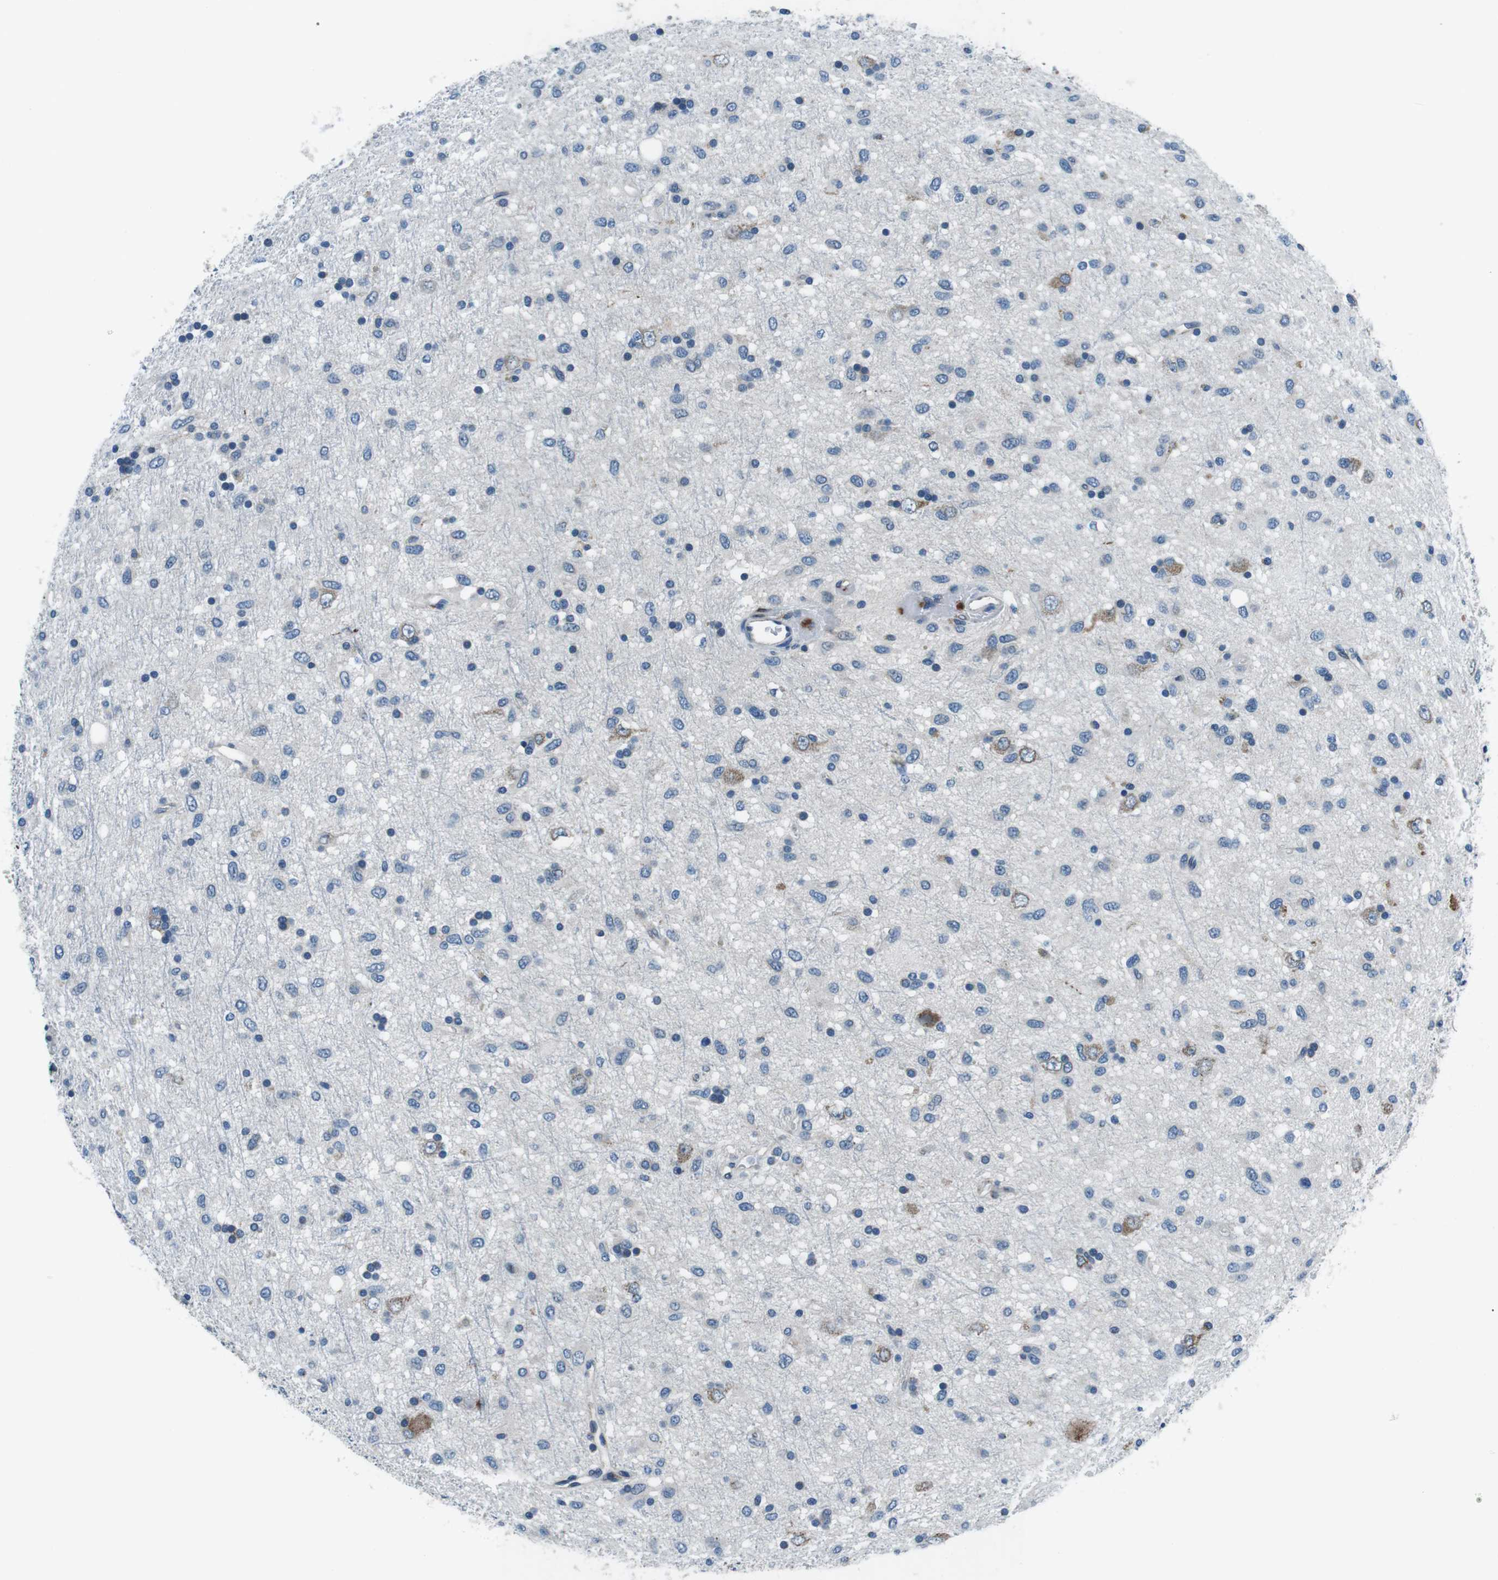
{"staining": {"intensity": "weak", "quantity": "<25%", "location": "cytoplasmic/membranous"}, "tissue": "glioma", "cell_type": "Tumor cells", "image_type": "cancer", "snomed": [{"axis": "morphology", "description": "Glioma, malignant, Low grade"}, {"axis": "topography", "description": "Brain"}], "caption": "The immunohistochemistry photomicrograph has no significant expression in tumor cells of glioma tissue. (DAB IHC, high magnification).", "gene": "NUCB2", "patient": {"sex": "male", "age": 77}}